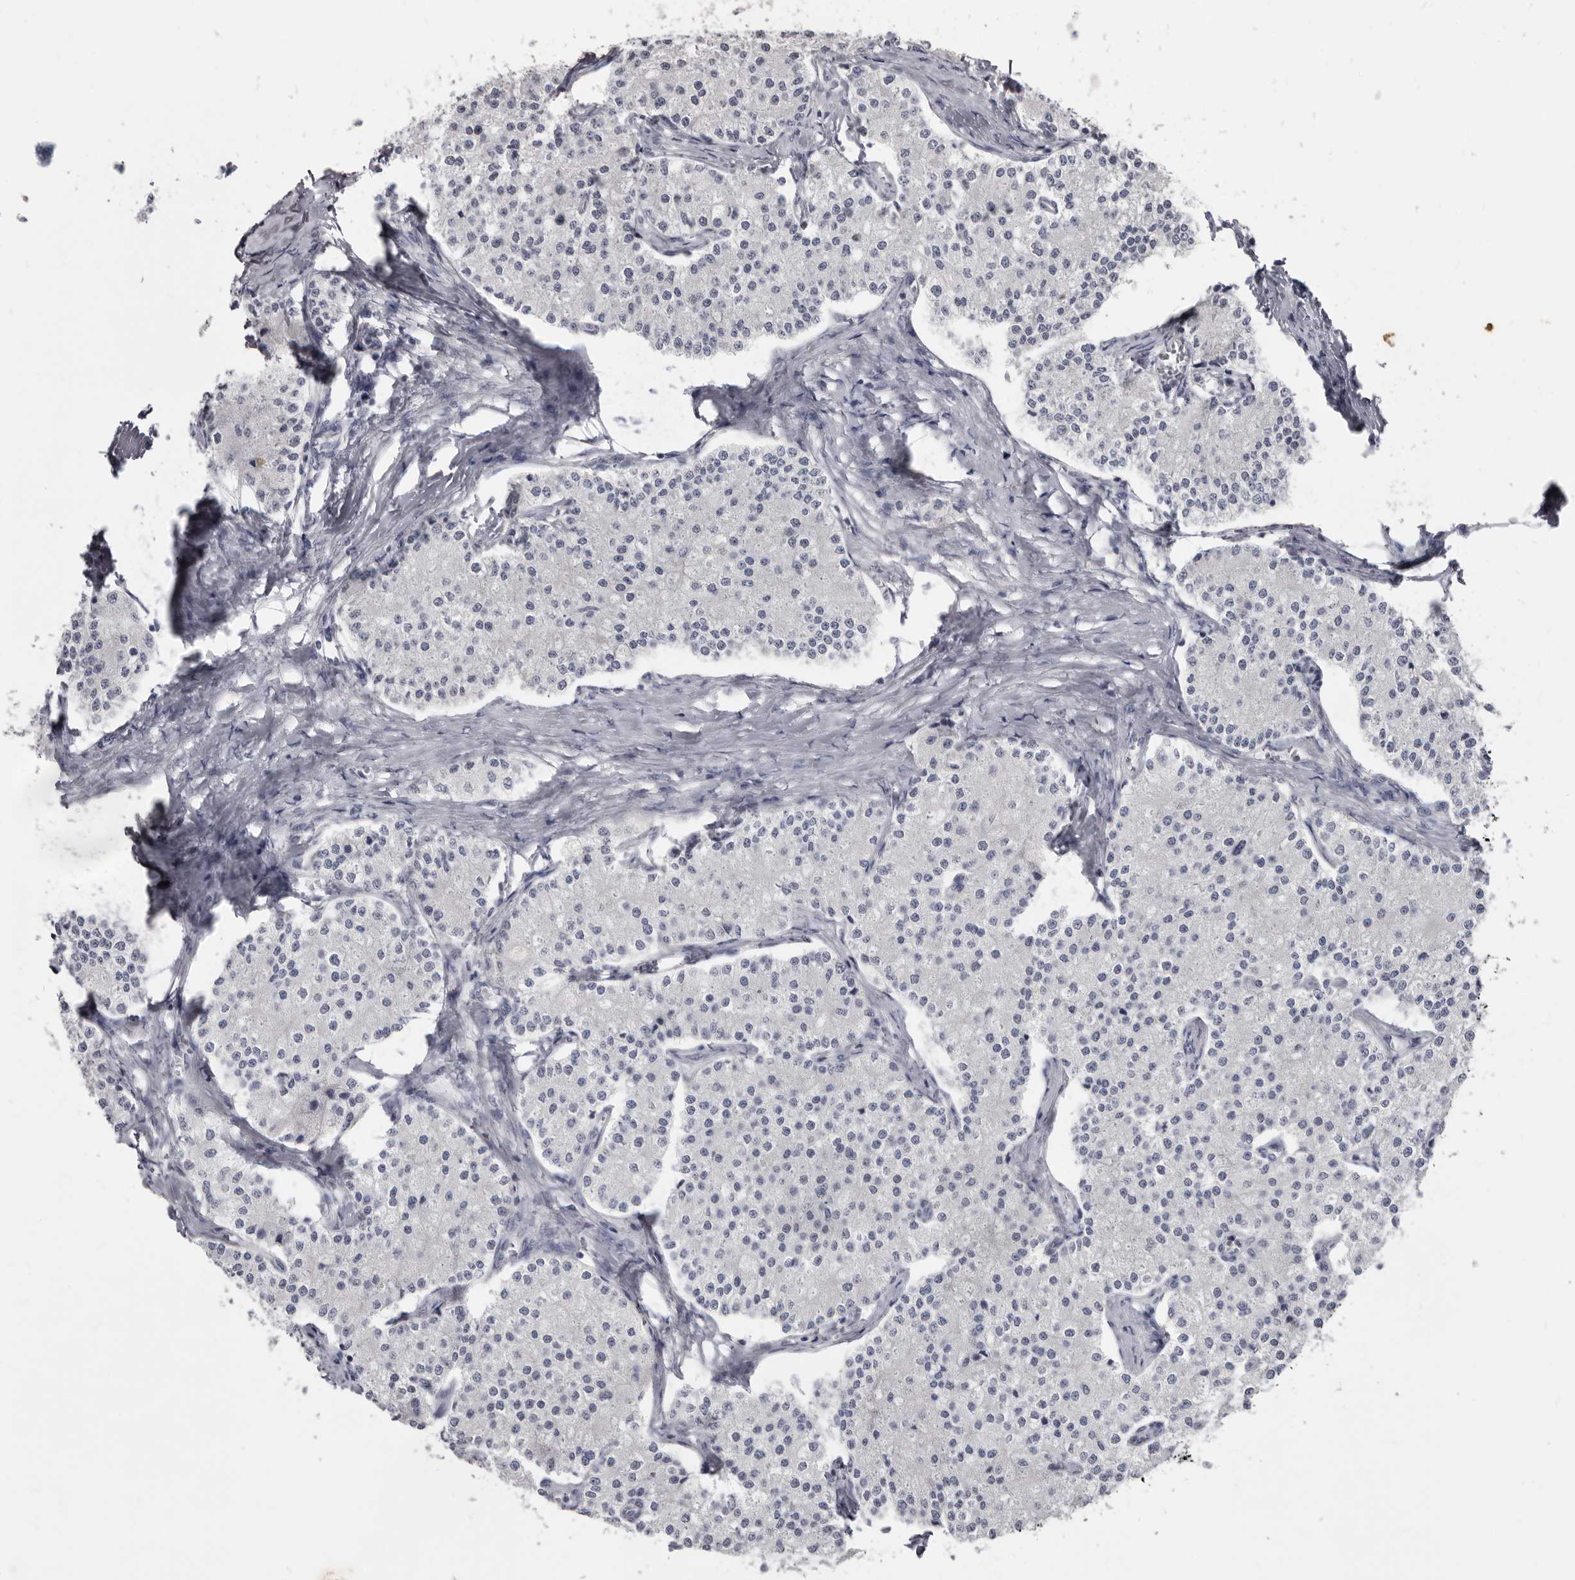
{"staining": {"intensity": "negative", "quantity": "none", "location": "none"}, "tissue": "carcinoid", "cell_type": "Tumor cells", "image_type": "cancer", "snomed": [{"axis": "morphology", "description": "Carcinoid, malignant, NOS"}, {"axis": "topography", "description": "Colon"}], "caption": "This histopathology image is of carcinoid stained with immunohistochemistry to label a protein in brown with the nuclei are counter-stained blue. There is no staining in tumor cells.", "gene": "SULT1E1", "patient": {"sex": "female", "age": 52}}